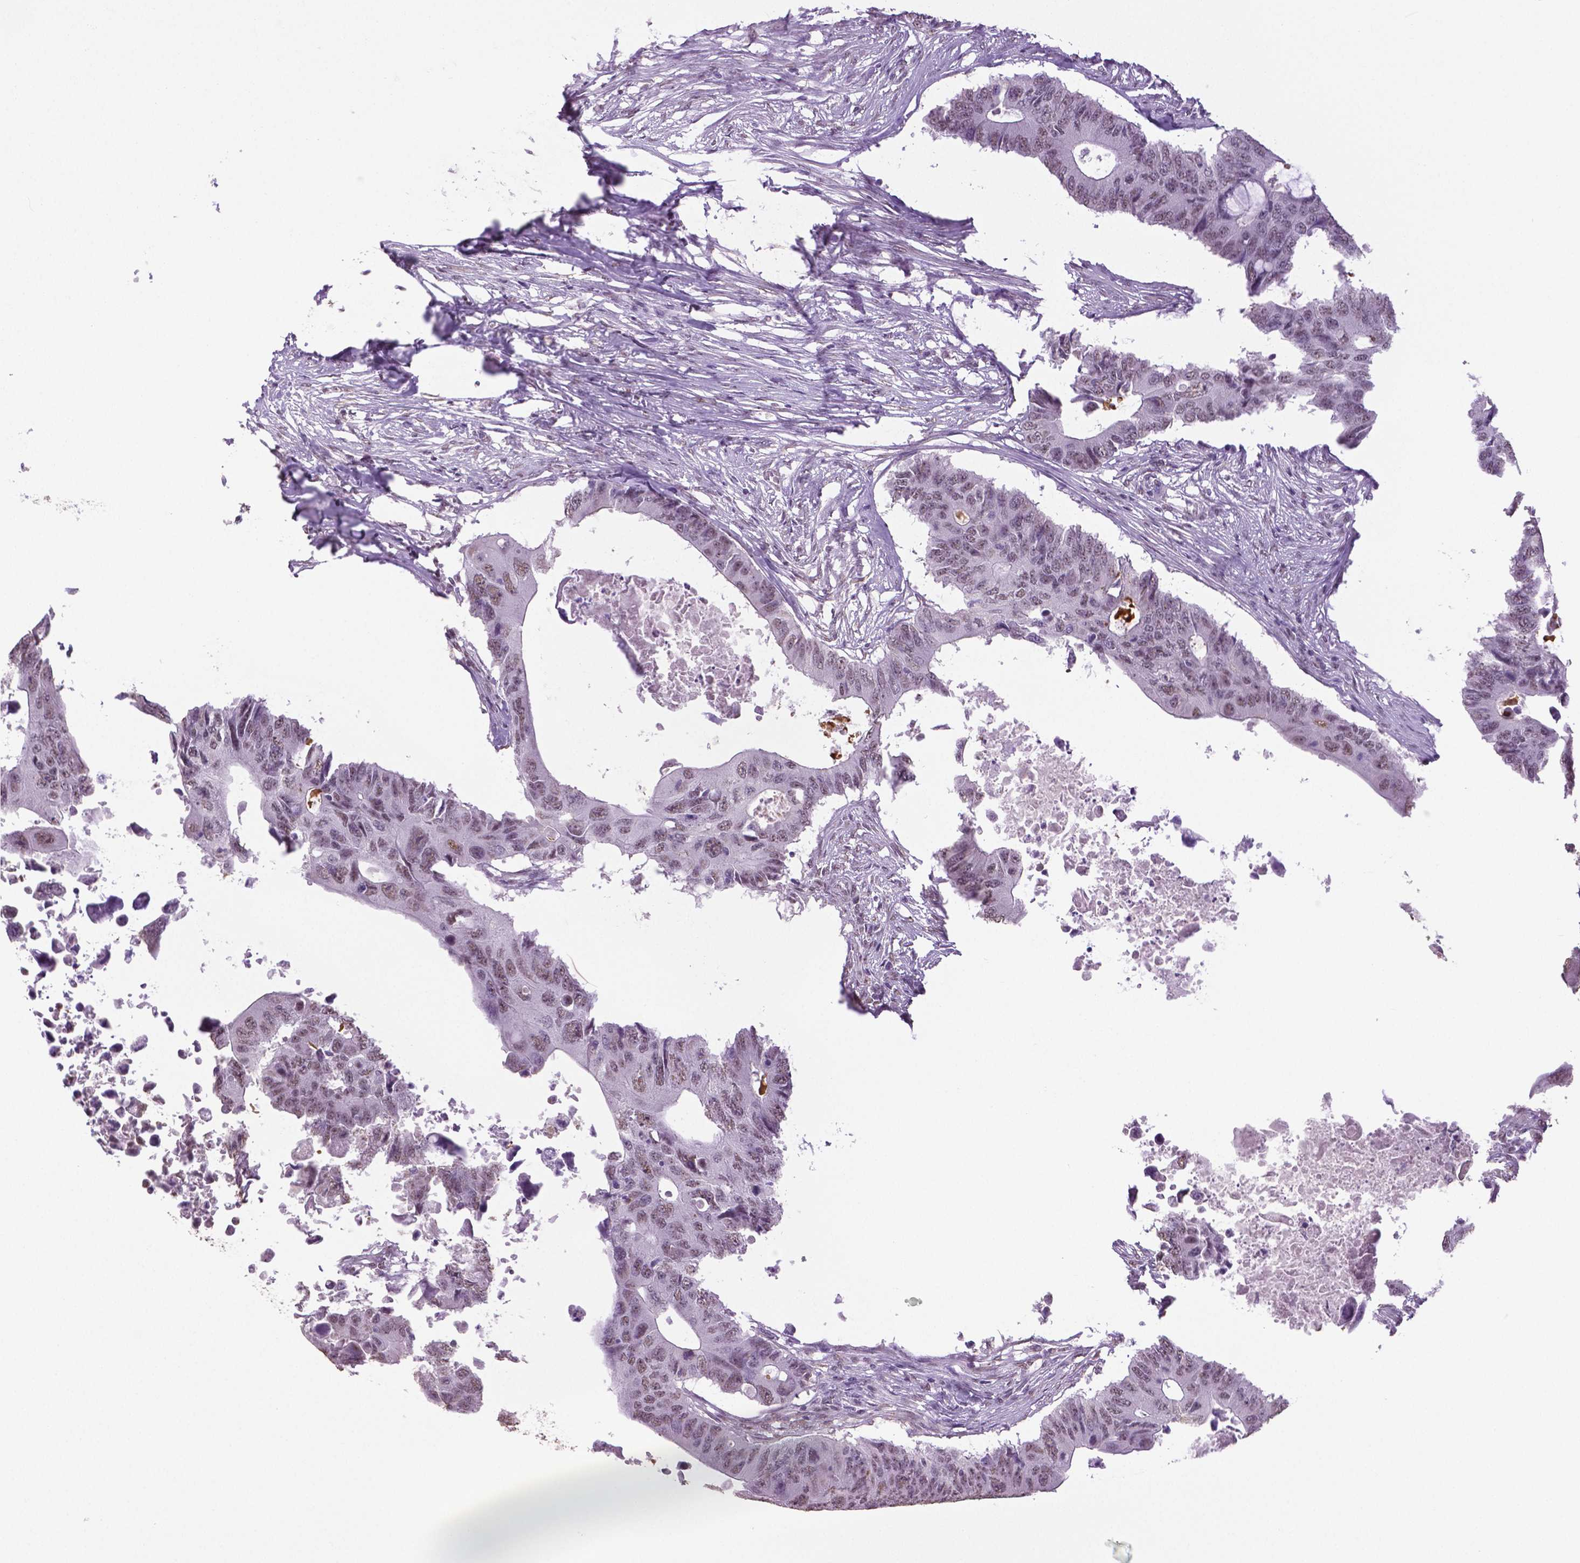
{"staining": {"intensity": "weak", "quantity": "25%-75%", "location": "cytoplasmic/membranous"}, "tissue": "colorectal cancer", "cell_type": "Tumor cells", "image_type": "cancer", "snomed": [{"axis": "morphology", "description": "Adenocarcinoma, NOS"}, {"axis": "topography", "description": "Colon"}], "caption": "Colorectal cancer stained with a brown dye demonstrates weak cytoplasmic/membranous positive staining in about 25%-75% of tumor cells.", "gene": "IGF2BP1", "patient": {"sex": "male", "age": 71}}